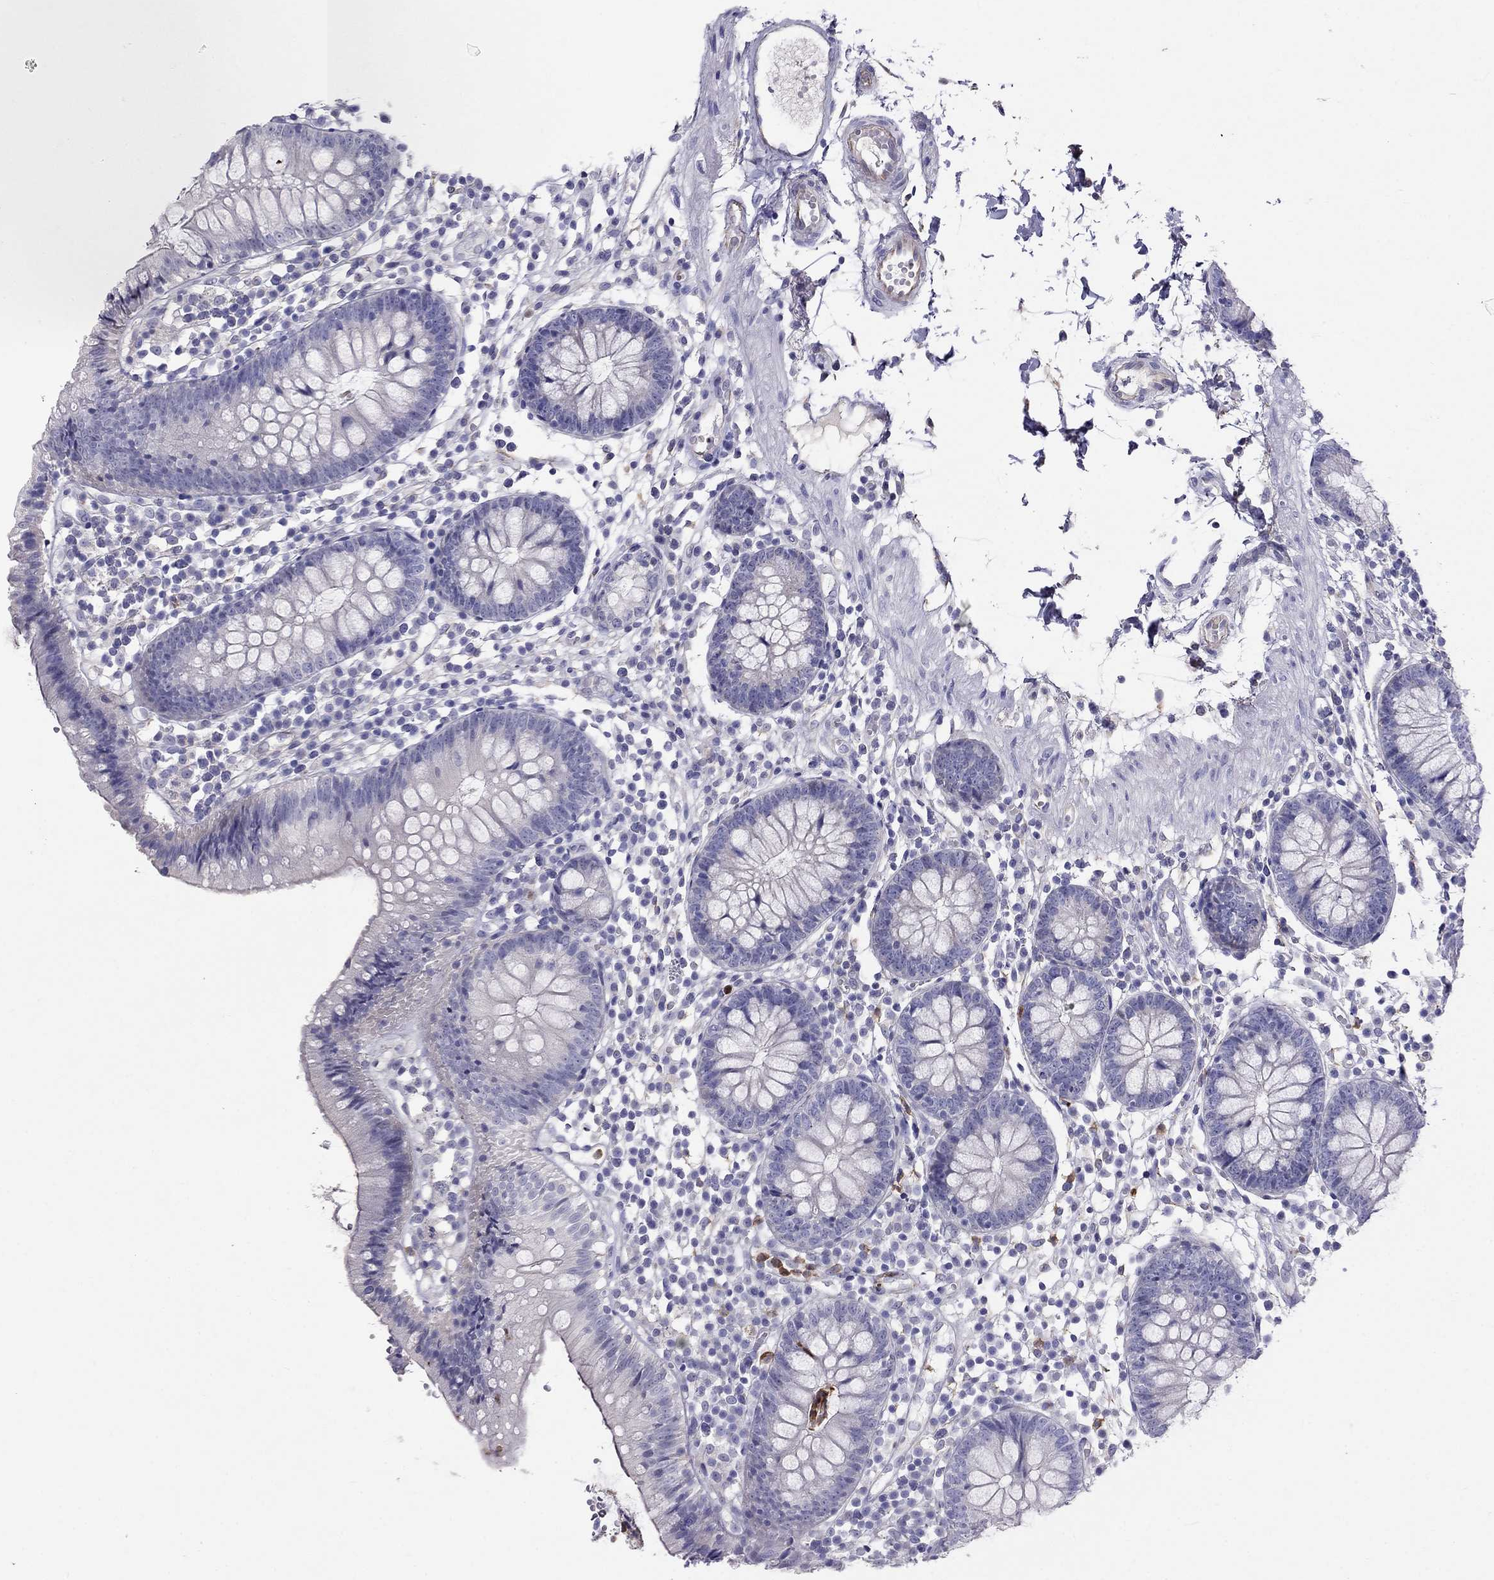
{"staining": {"intensity": "negative", "quantity": "none", "location": "none"}, "tissue": "colon", "cell_type": "Endothelial cells", "image_type": "normal", "snomed": [{"axis": "morphology", "description": "Normal tissue, NOS"}, {"axis": "topography", "description": "Rectum"}], "caption": "High magnification brightfield microscopy of normal colon stained with DAB (brown) and counterstained with hematoxylin (blue): endothelial cells show no significant staining.", "gene": "SPINT4", "patient": {"sex": "male", "age": 70}}